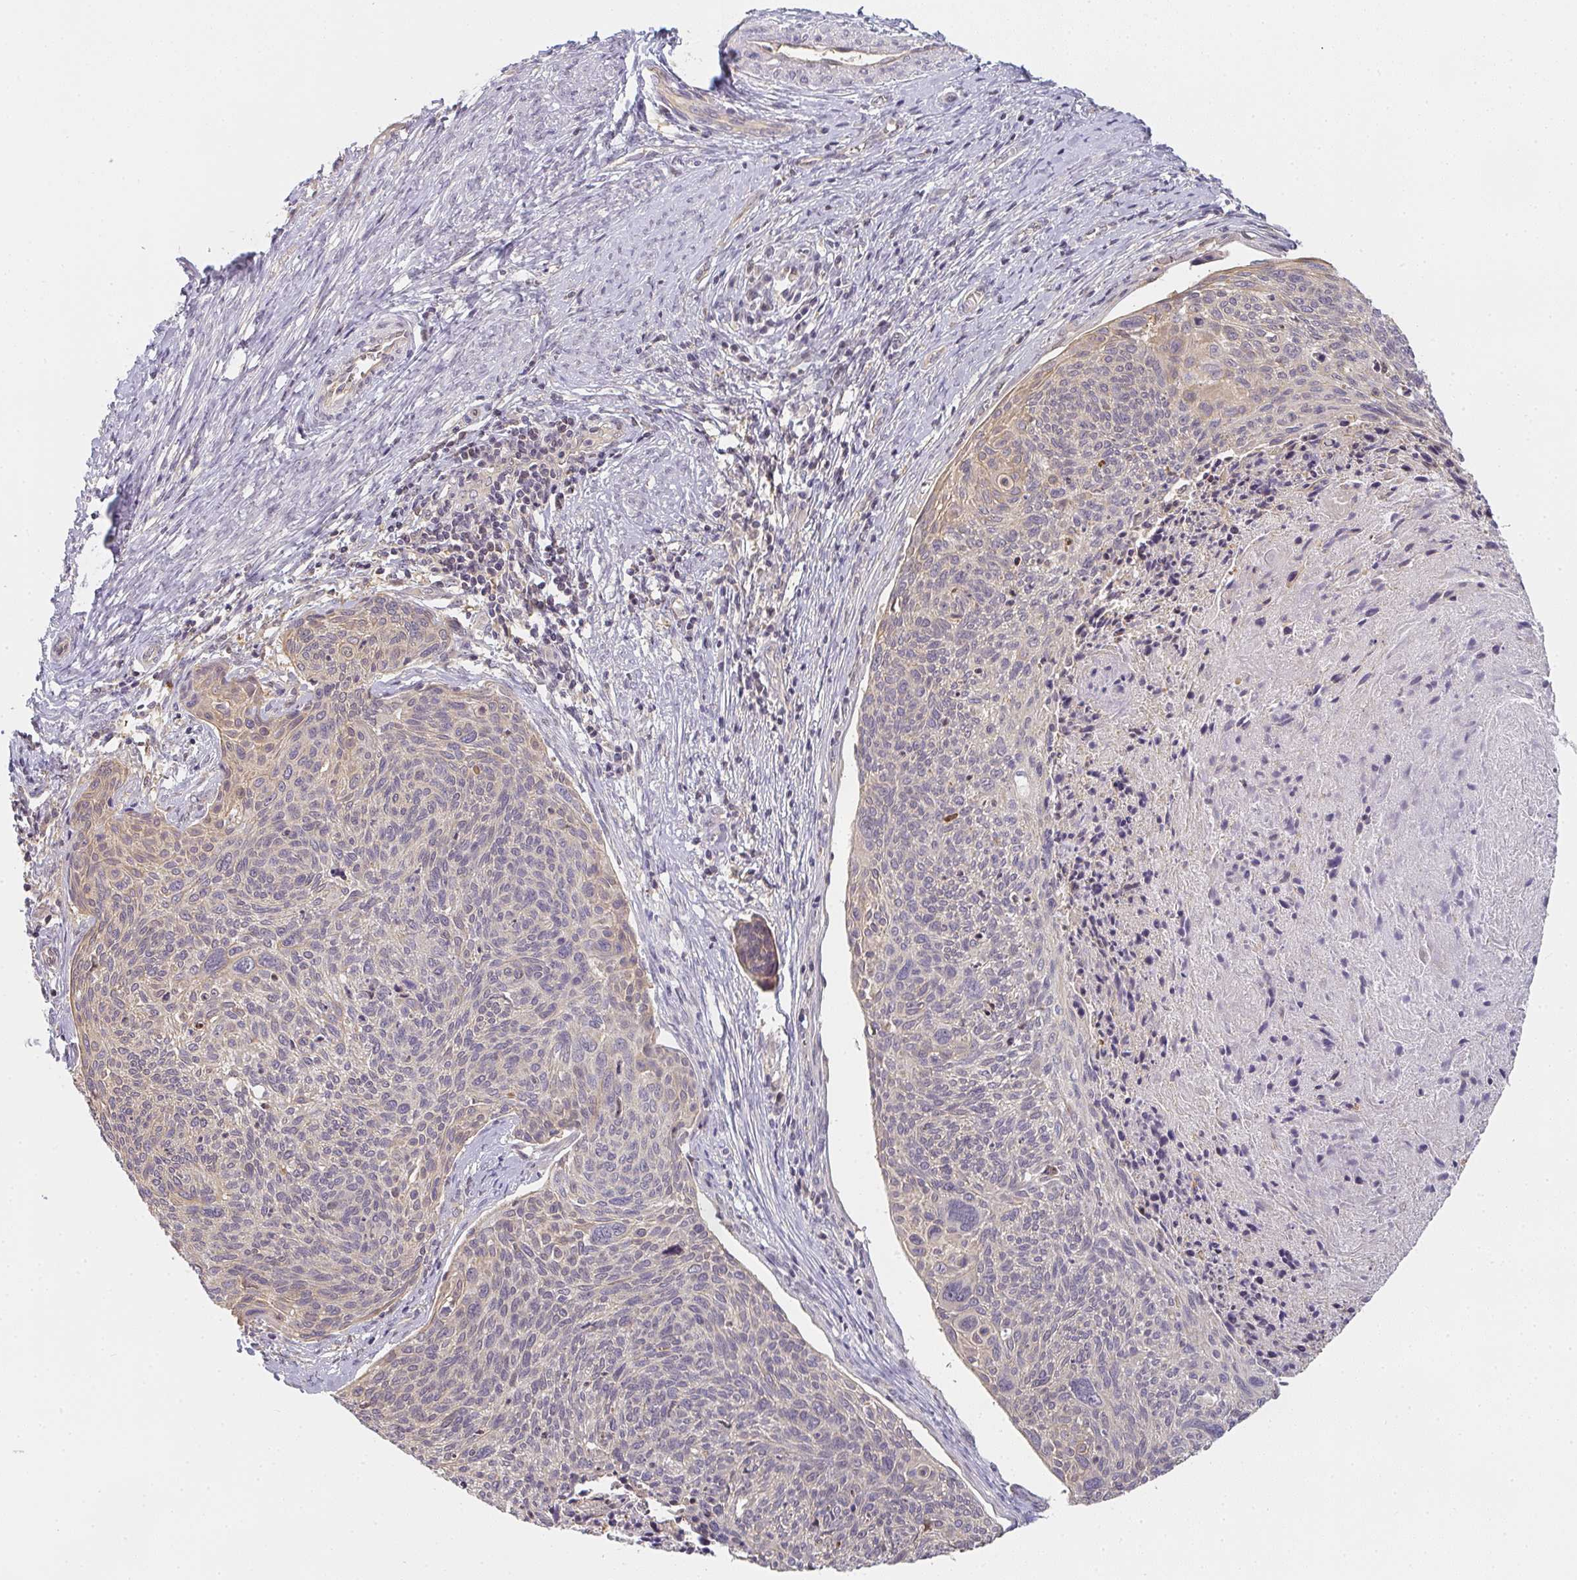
{"staining": {"intensity": "weak", "quantity": "<25%", "location": "cytoplasmic/membranous"}, "tissue": "cervical cancer", "cell_type": "Tumor cells", "image_type": "cancer", "snomed": [{"axis": "morphology", "description": "Squamous cell carcinoma, NOS"}, {"axis": "topography", "description": "Cervix"}], "caption": "High power microscopy photomicrograph of an immunohistochemistry micrograph of cervical squamous cell carcinoma, revealing no significant expression in tumor cells.", "gene": "GSDMB", "patient": {"sex": "female", "age": 49}}